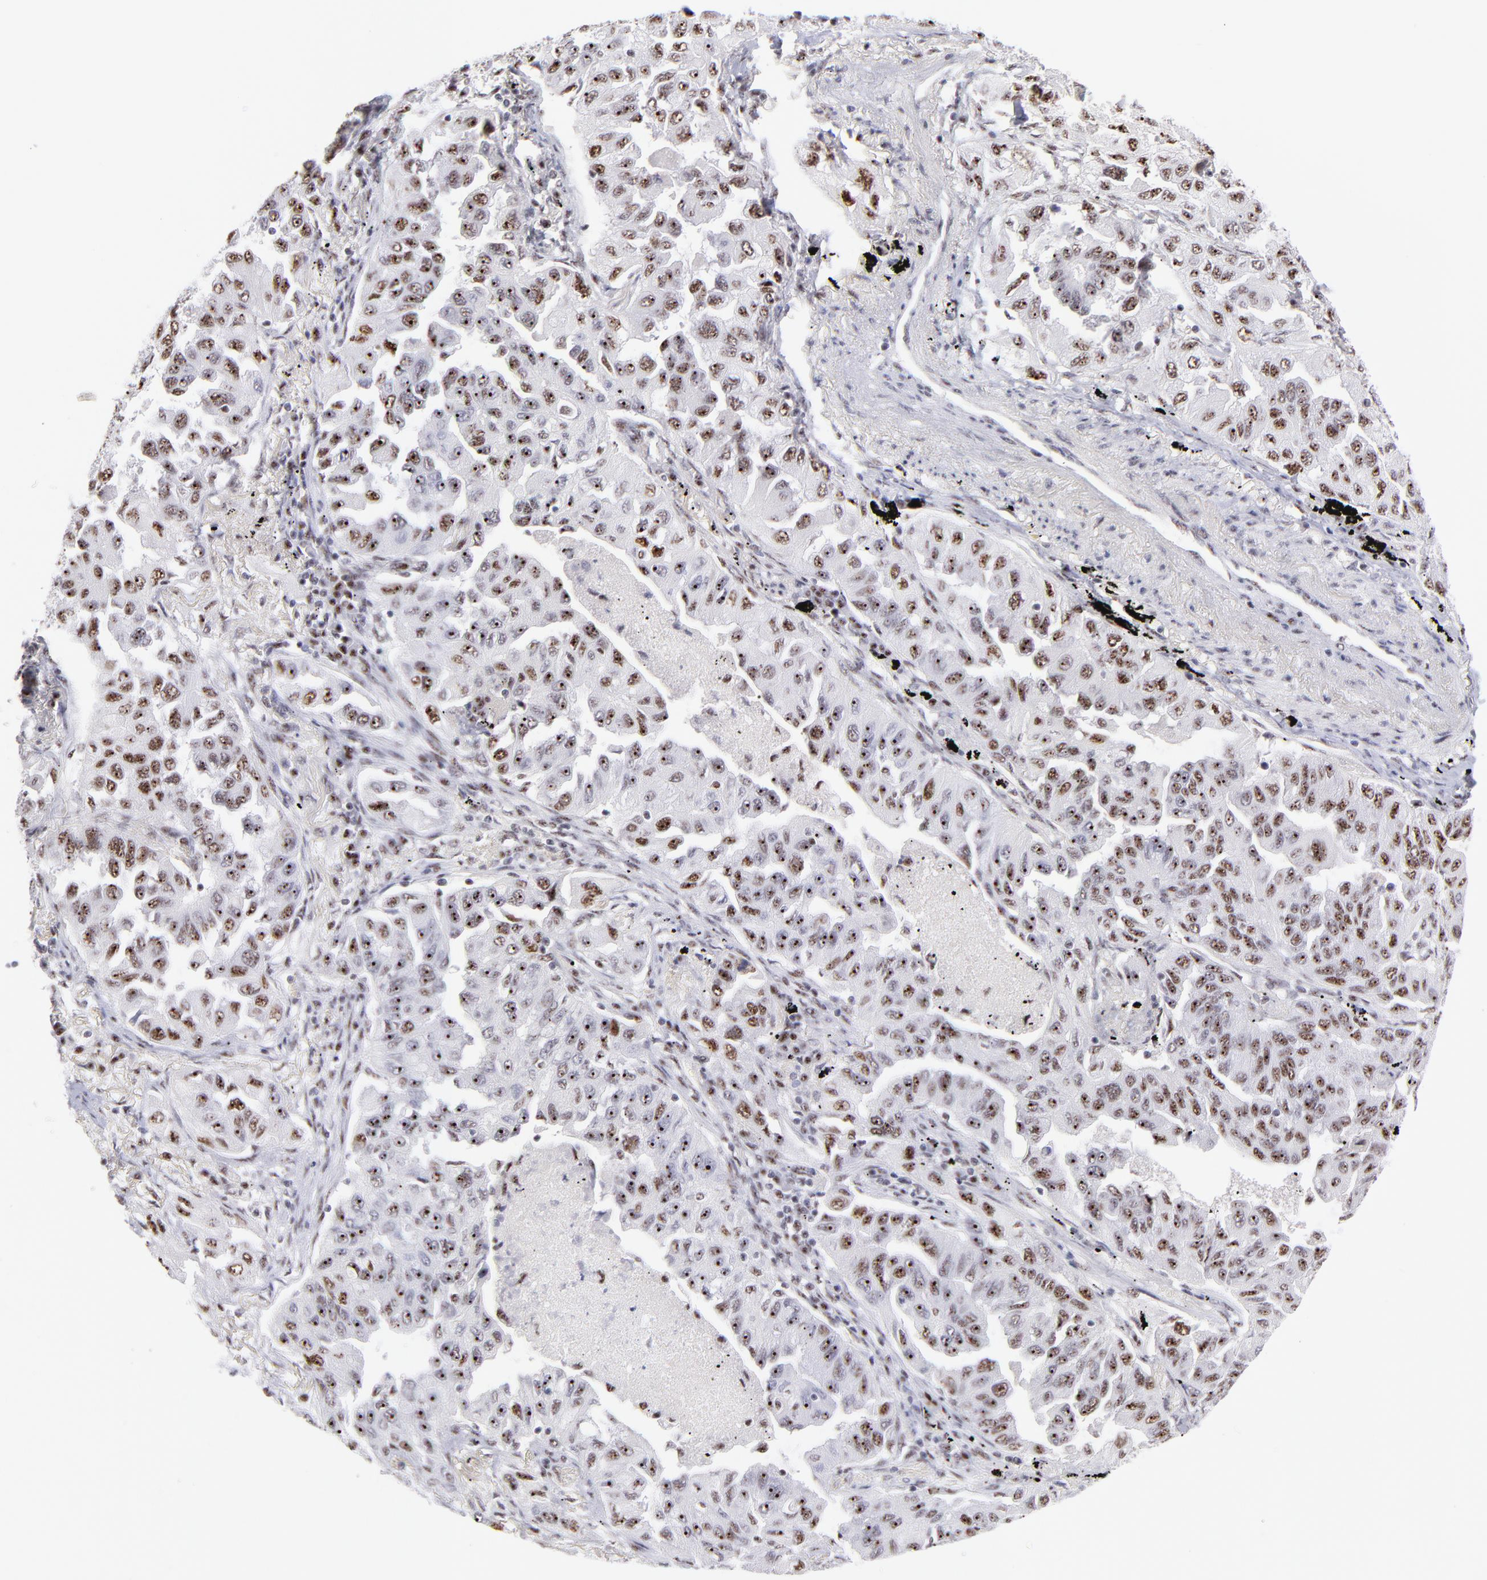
{"staining": {"intensity": "strong", "quantity": "25%-75%", "location": "nuclear"}, "tissue": "lung cancer", "cell_type": "Tumor cells", "image_type": "cancer", "snomed": [{"axis": "morphology", "description": "Adenocarcinoma, NOS"}, {"axis": "topography", "description": "Lung"}], "caption": "Immunohistochemical staining of human lung cancer (adenocarcinoma) shows strong nuclear protein expression in about 25%-75% of tumor cells.", "gene": "CDC25C", "patient": {"sex": "female", "age": 65}}